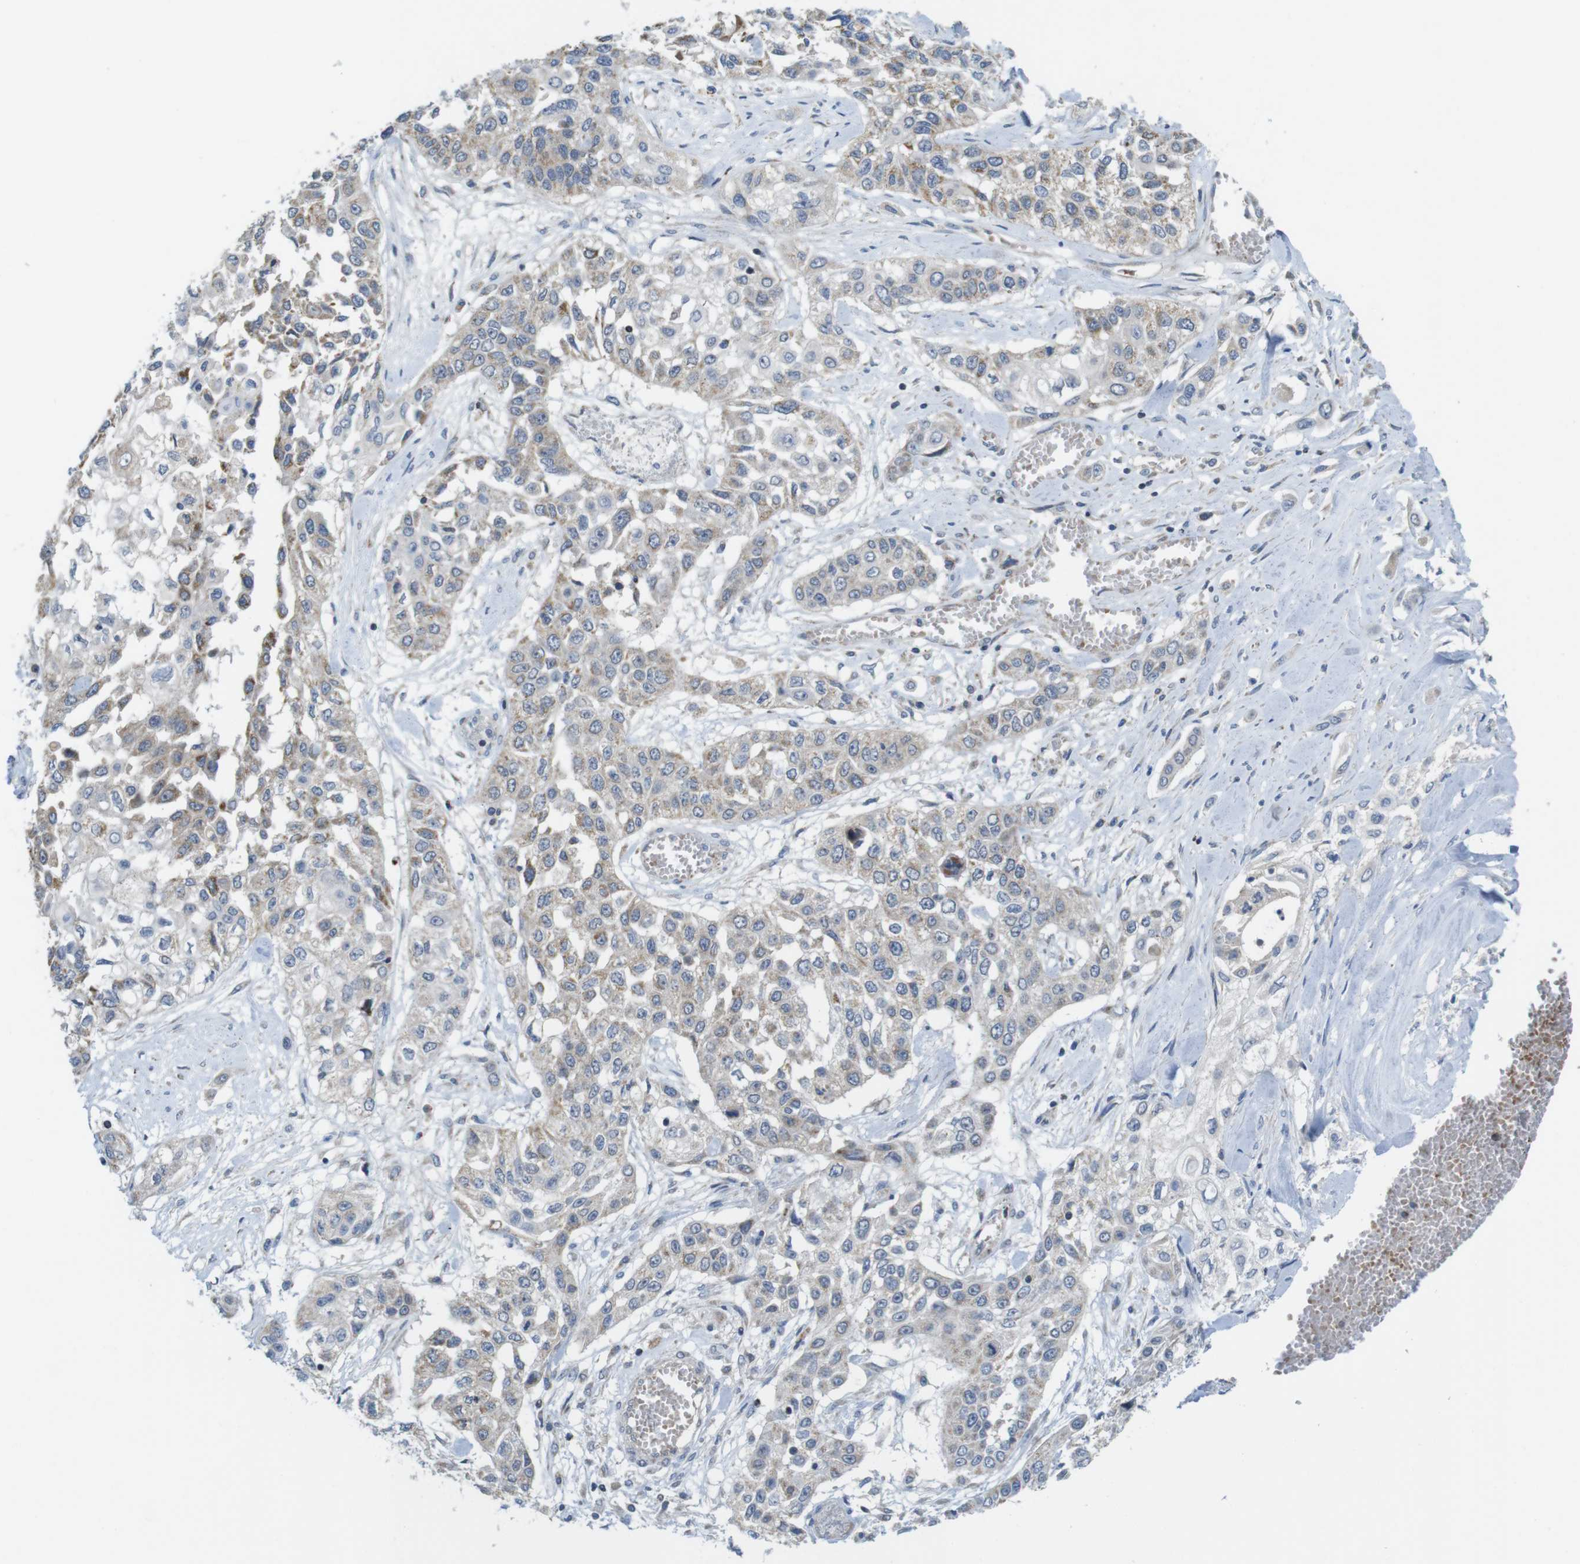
{"staining": {"intensity": "weak", "quantity": "25%-75%", "location": "cytoplasmic/membranous"}, "tissue": "lung cancer", "cell_type": "Tumor cells", "image_type": "cancer", "snomed": [{"axis": "morphology", "description": "Squamous cell carcinoma, NOS"}, {"axis": "topography", "description": "Lung"}], "caption": "Lung squamous cell carcinoma stained with a protein marker exhibits weak staining in tumor cells.", "gene": "MARCHF1", "patient": {"sex": "male", "age": 71}}